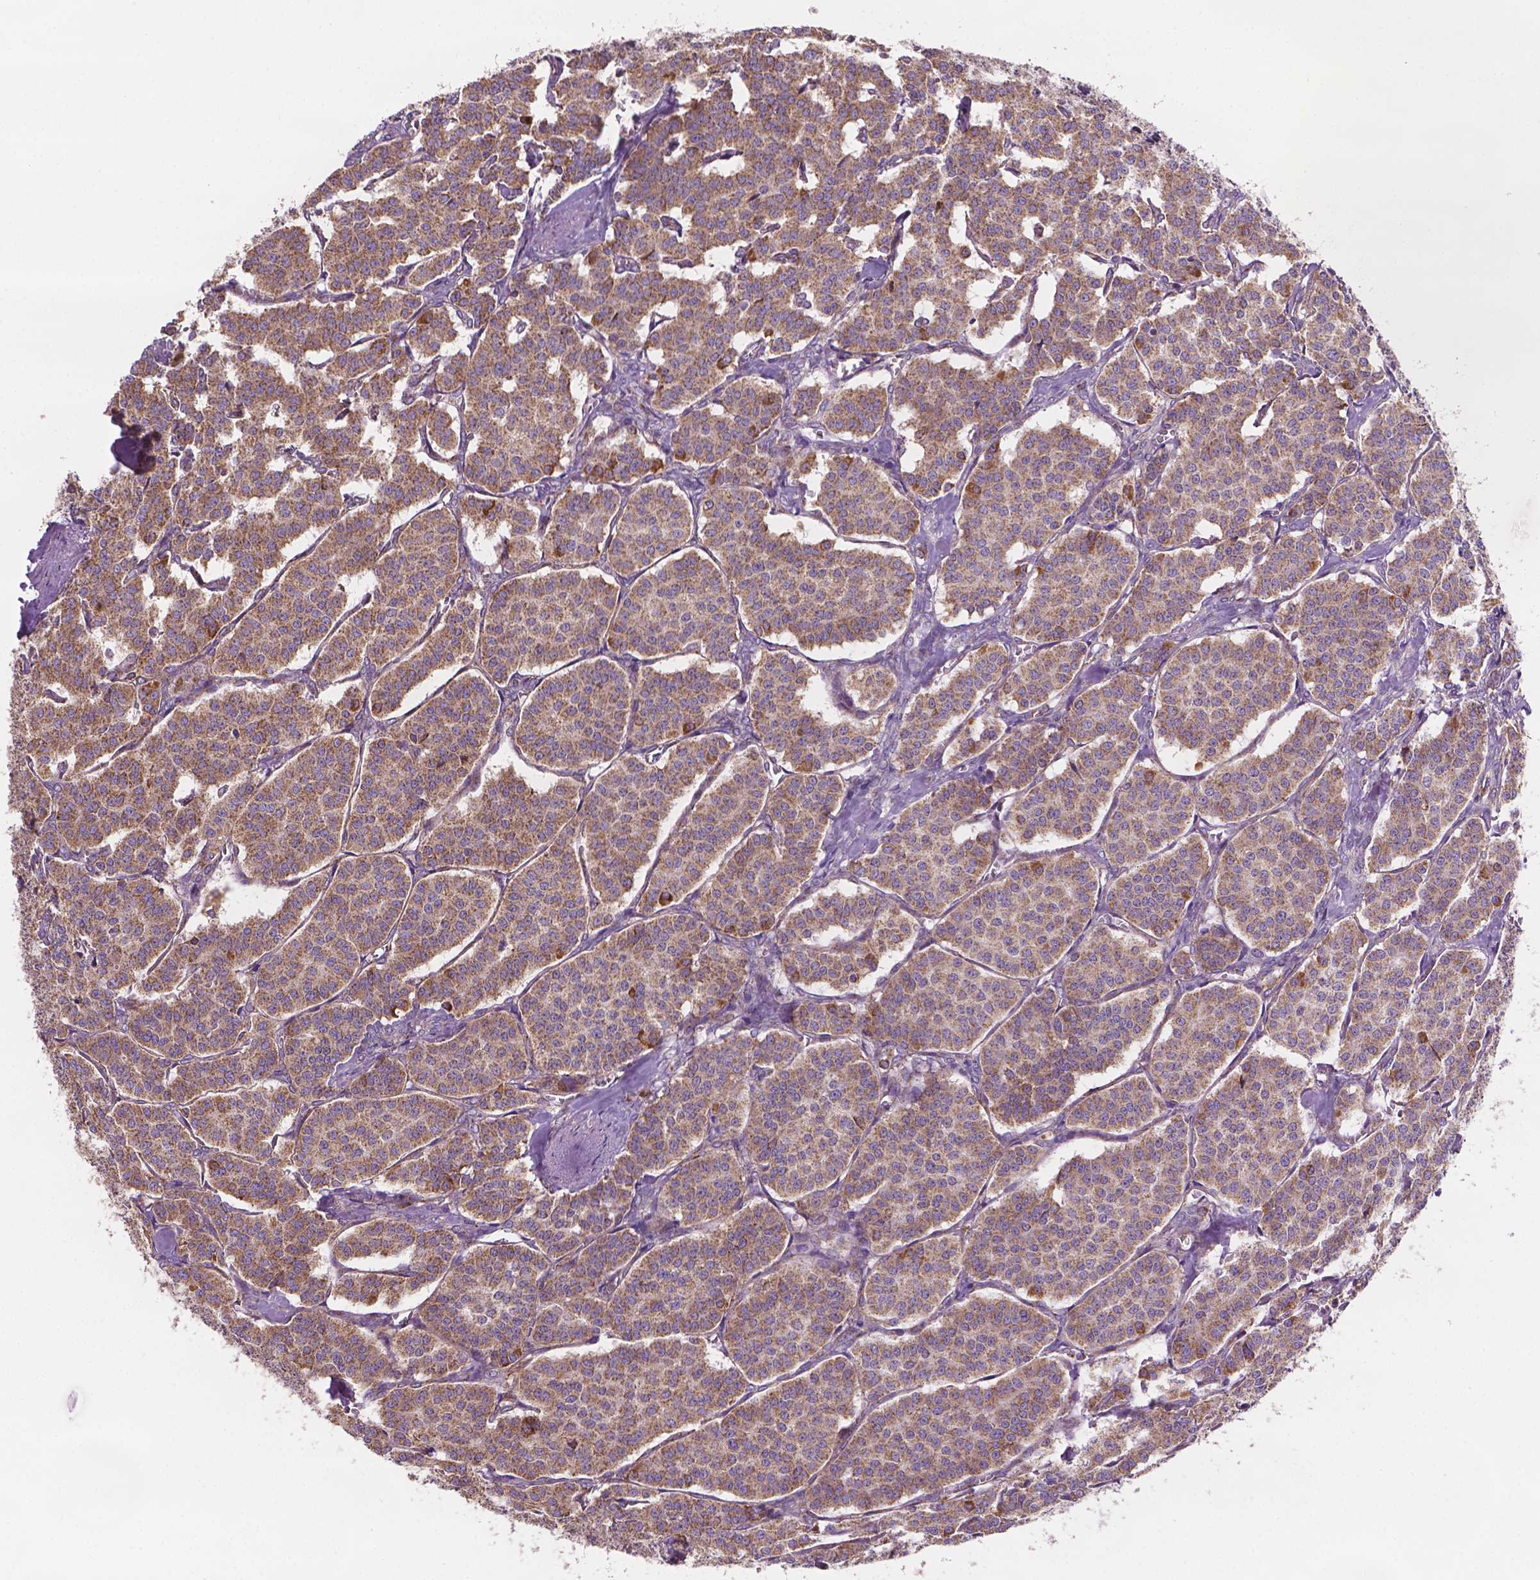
{"staining": {"intensity": "moderate", "quantity": ">75%", "location": "cytoplasmic/membranous"}, "tissue": "carcinoid", "cell_type": "Tumor cells", "image_type": "cancer", "snomed": [{"axis": "morphology", "description": "Carcinoid, malignant, NOS"}, {"axis": "topography", "description": "Lung"}], "caption": "Carcinoid (malignant) tissue reveals moderate cytoplasmic/membranous staining in approximately >75% of tumor cells, visualized by immunohistochemistry.", "gene": "PIBF1", "patient": {"sex": "female", "age": 46}}